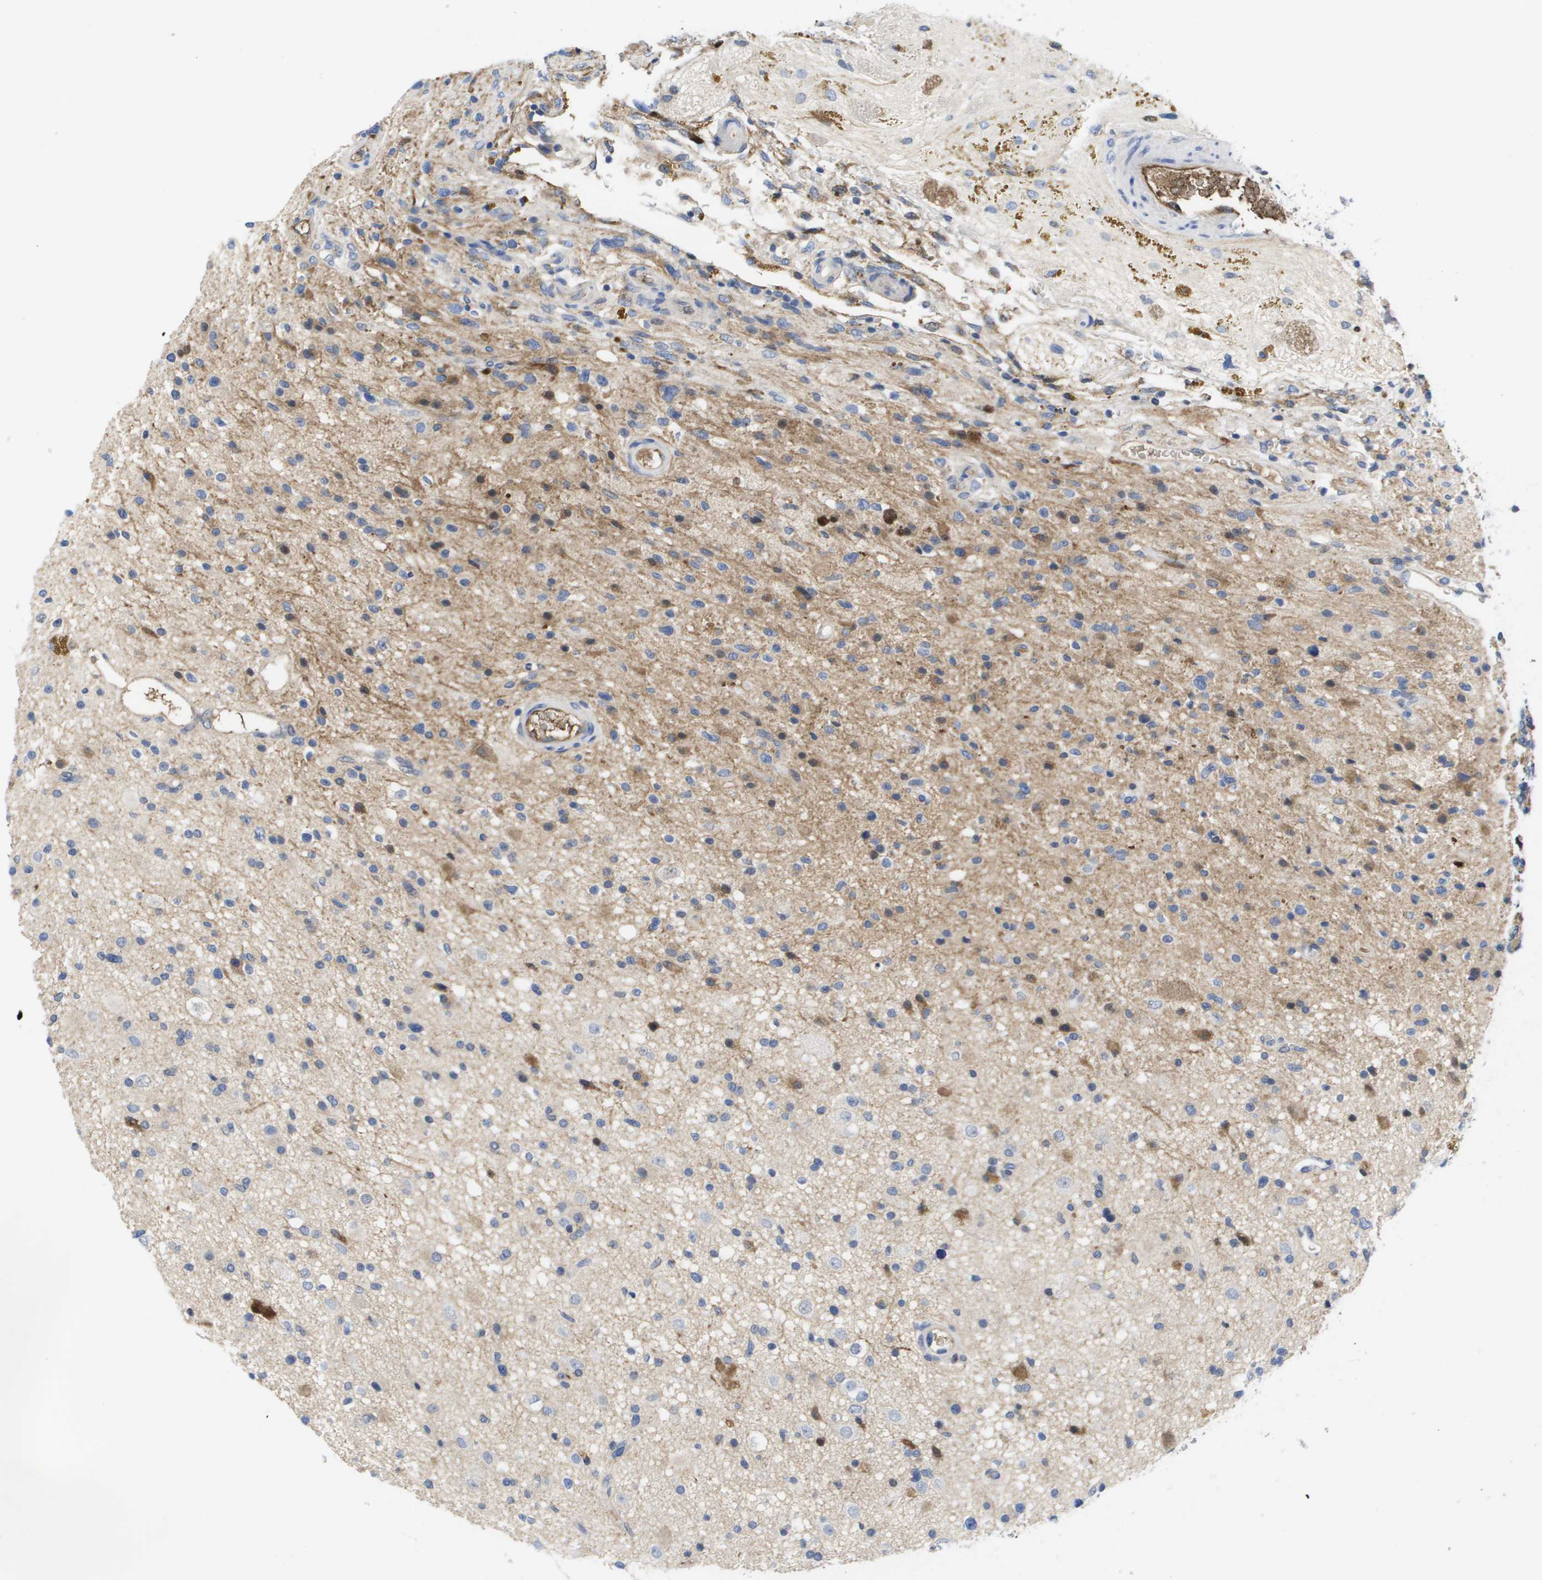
{"staining": {"intensity": "negative", "quantity": "none", "location": "none"}, "tissue": "glioma", "cell_type": "Tumor cells", "image_type": "cancer", "snomed": [{"axis": "morphology", "description": "Glioma, malignant, High grade"}, {"axis": "topography", "description": "Brain"}], "caption": "Glioma was stained to show a protein in brown. There is no significant staining in tumor cells. (DAB (3,3'-diaminobenzidine) IHC visualized using brightfield microscopy, high magnification).", "gene": "SERPINC1", "patient": {"sex": "male", "age": 33}}